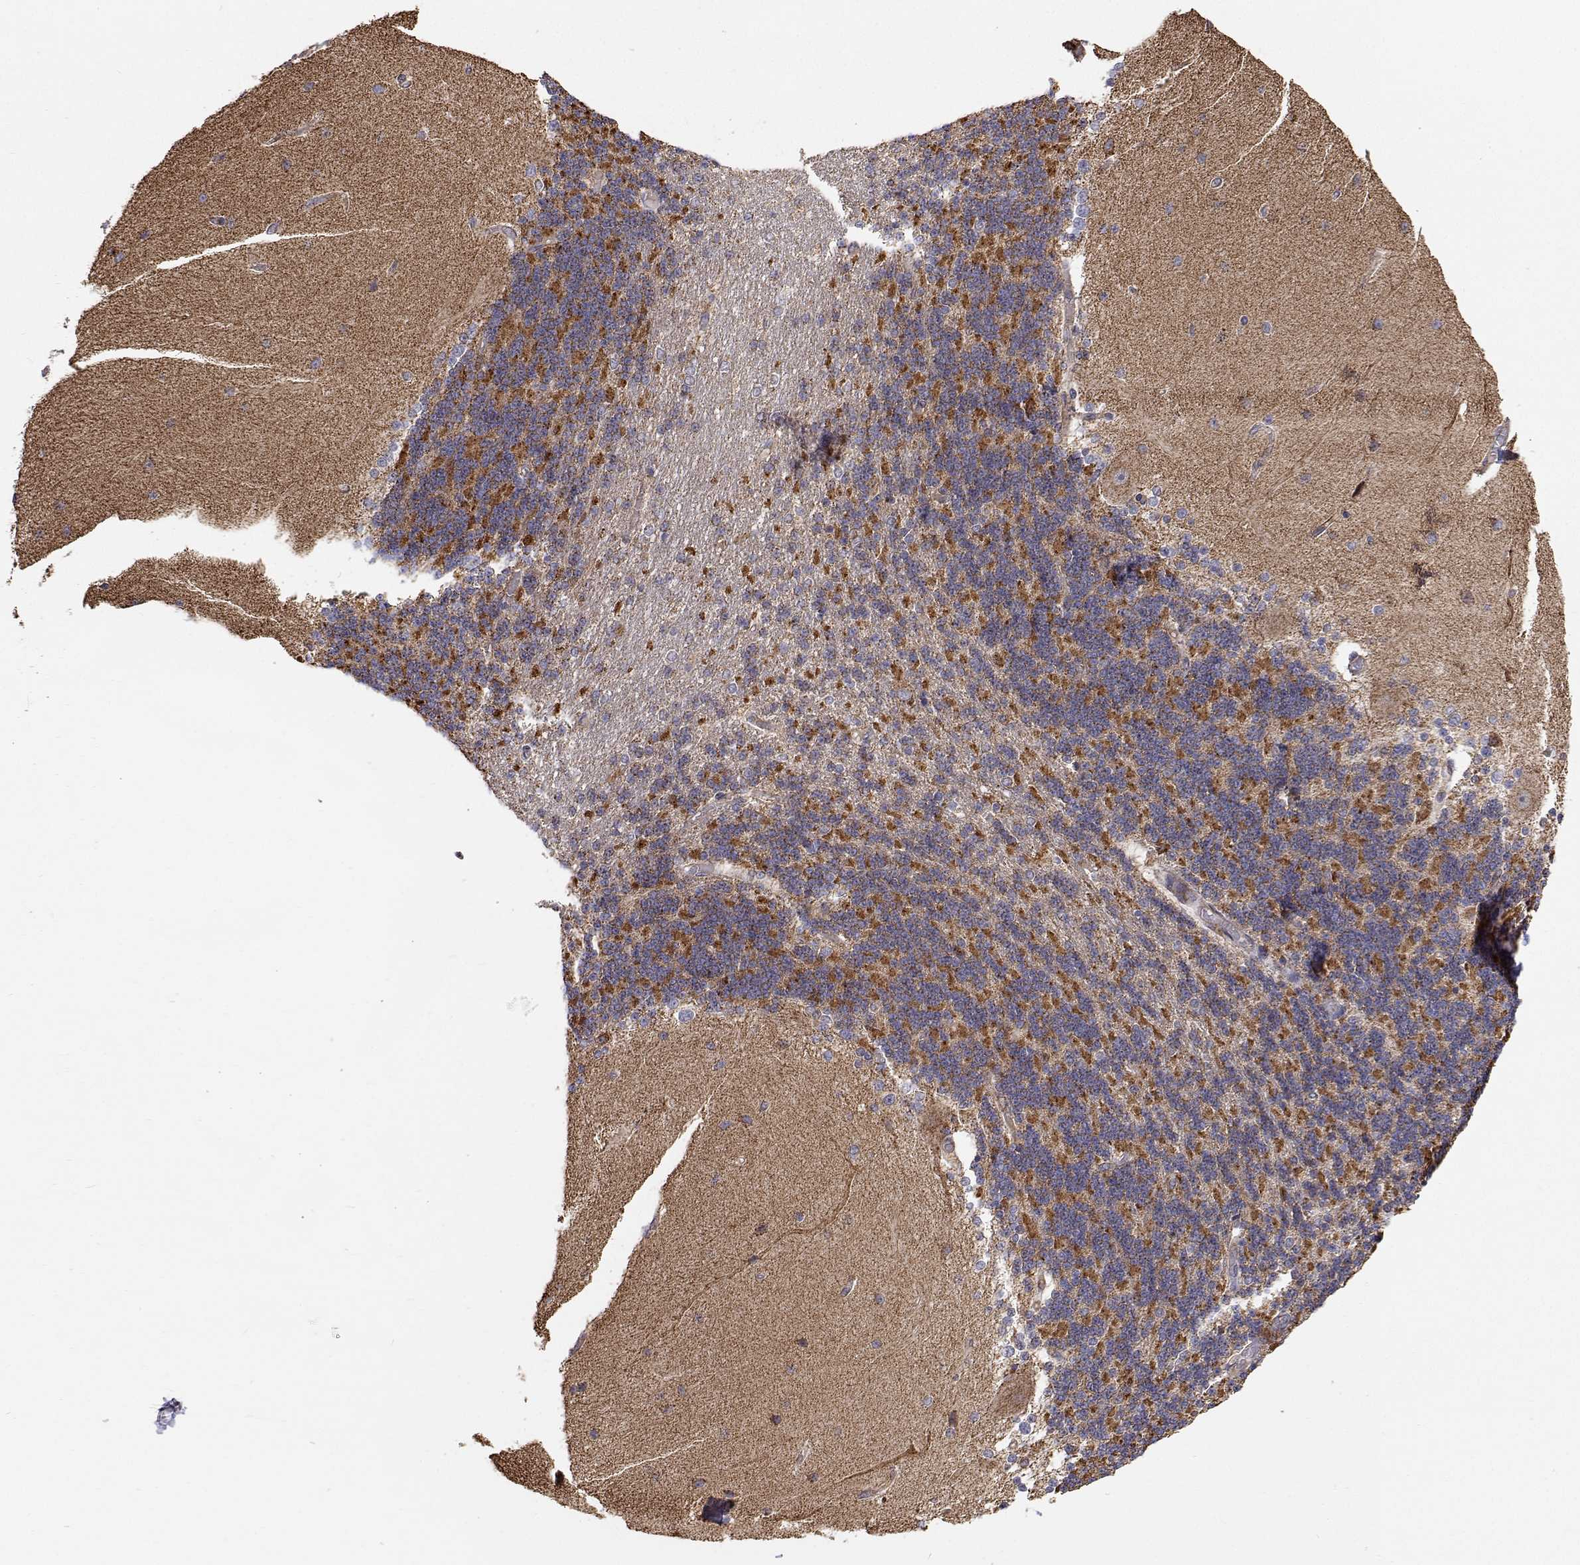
{"staining": {"intensity": "moderate", "quantity": "25%-75%", "location": "cytoplasmic/membranous"}, "tissue": "cerebellum", "cell_type": "Cells in granular layer", "image_type": "normal", "snomed": [{"axis": "morphology", "description": "Normal tissue, NOS"}, {"axis": "topography", "description": "Cerebellum"}], "caption": "Brown immunohistochemical staining in normal cerebellum displays moderate cytoplasmic/membranous staining in approximately 25%-75% of cells in granular layer.", "gene": "SPICE1", "patient": {"sex": "female", "age": 54}}